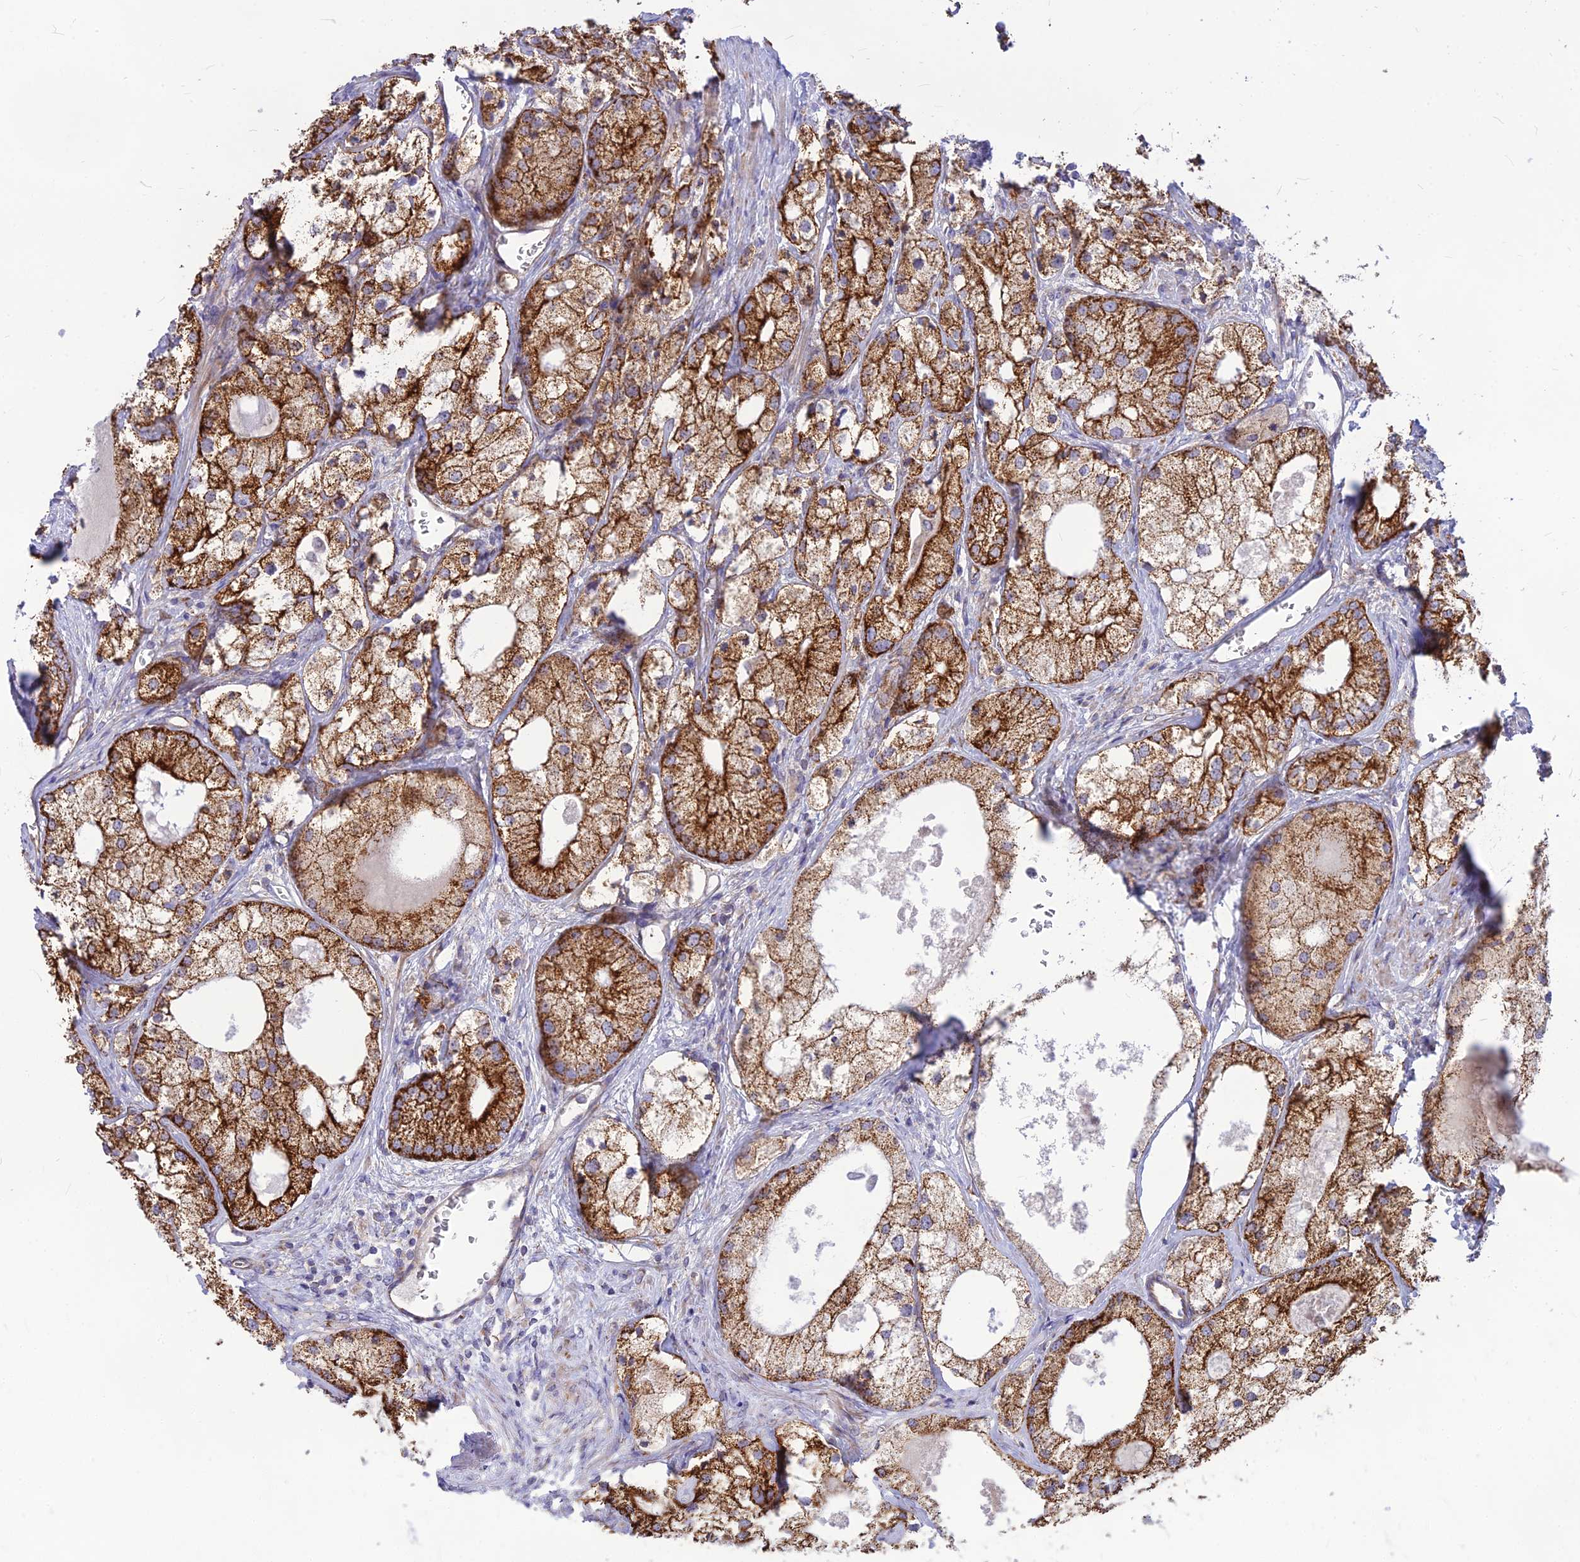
{"staining": {"intensity": "strong", "quantity": "25%-75%", "location": "cytoplasmic/membranous"}, "tissue": "prostate cancer", "cell_type": "Tumor cells", "image_type": "cancer", "snomed": [{"axis": "morphology", "description": "Adenocarcinoma, Low grade"}, {"axis": "topography", "description": "Prostate"}], "caption": "This micrograph reveals prostate low-grade adenocarcinoma stained with IHC to label a protein in brown. The cytoplasmic/membranous of tumor cells show strong positivity for the protein. Nuclei are counter-stained blue.", "gene": "PTCD2", "patient": {"sex": "male", "age": 69}}